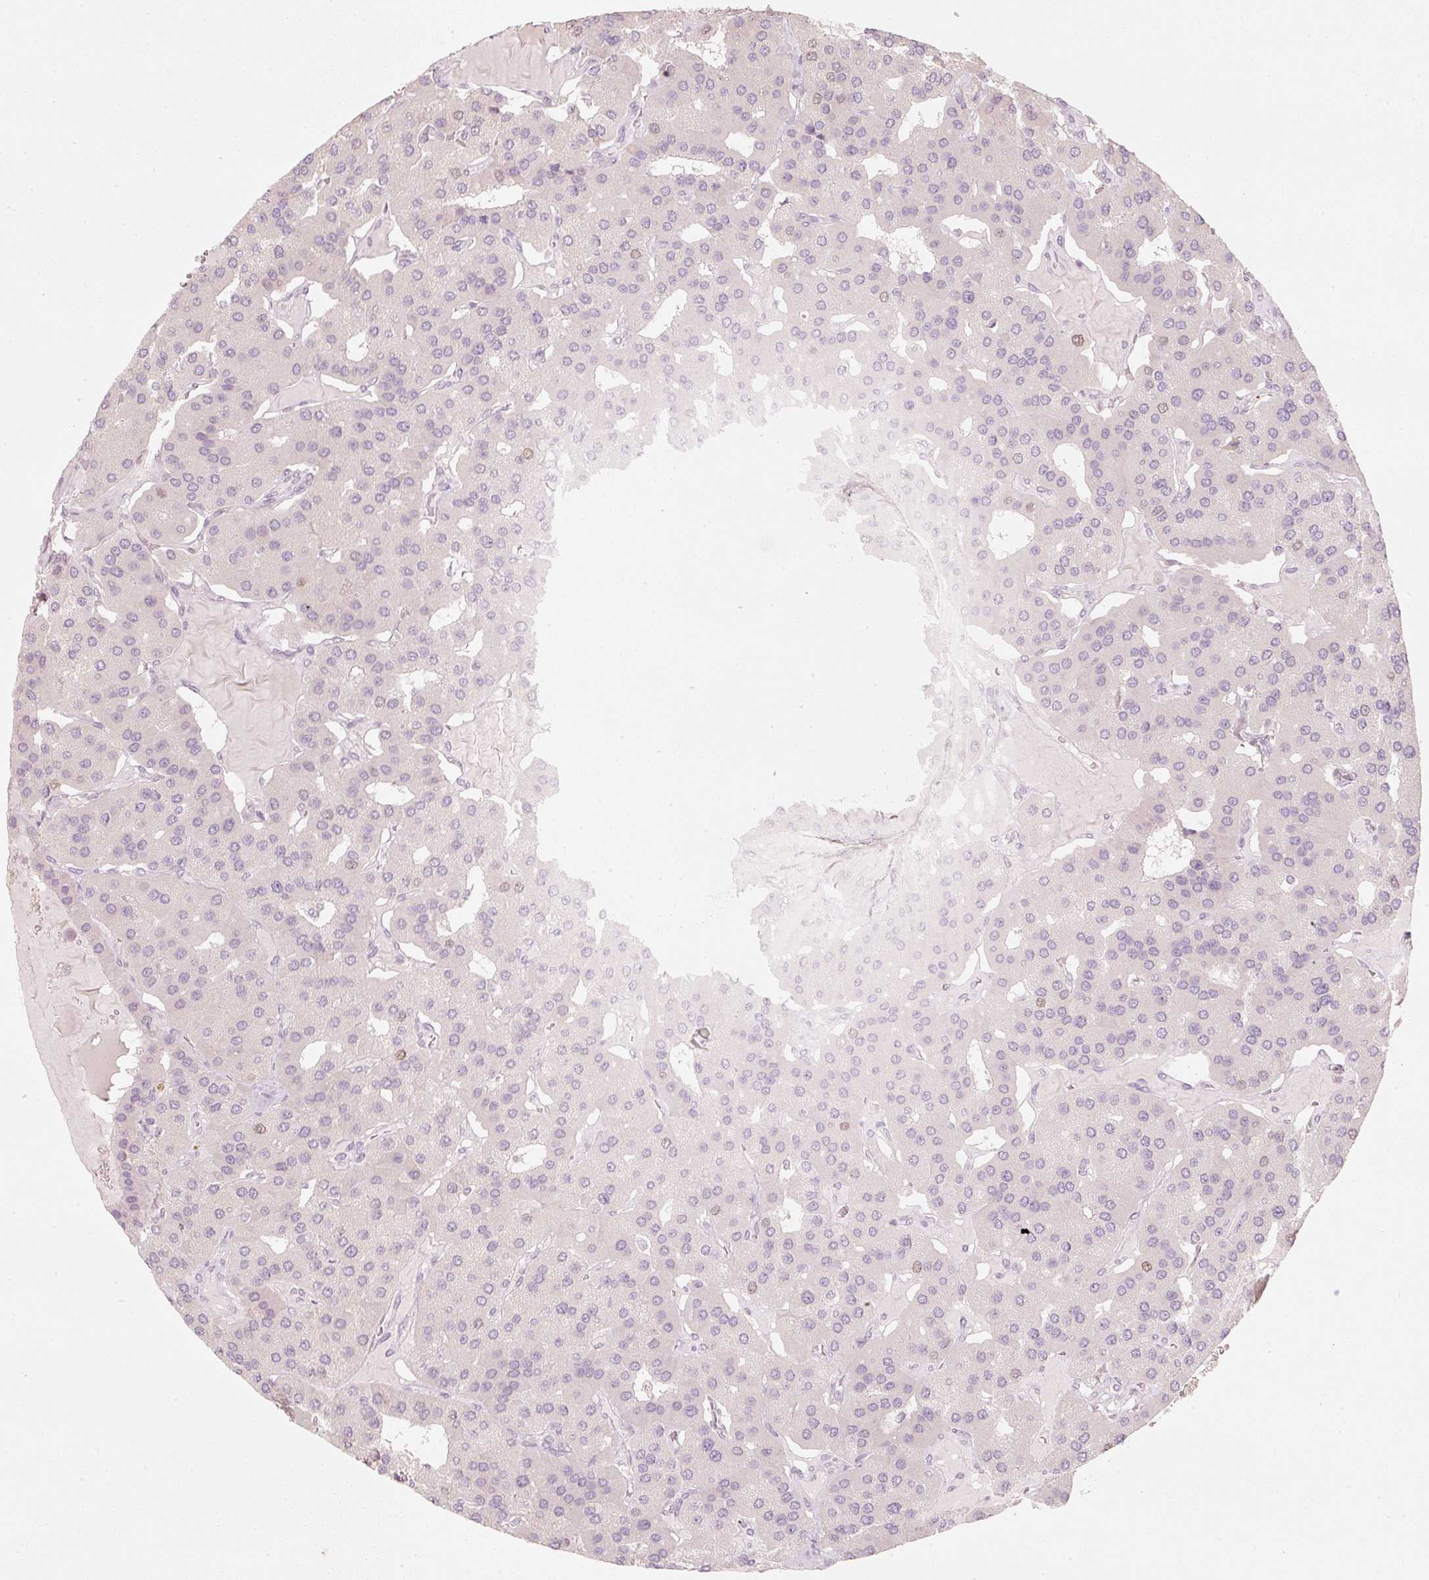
{"staining": {"intensity": "negative", "quantity": "none", "location": "none"}, "tissue": "parathyroid gland", "cell_type": "Glandular cells", "image_type": "normal", "snomed": [{"axis": "morphology", "description": "Normal tissue, NOS"}, {"axis": "morphology", "description": "Adenoma, NOS"}, {"axis": "topography", "description": "Parathyroid gland"}], "caption": "High magnification brightfield microscopy of benign parathyroid gland stained with DAB (3,3'-diaminobenzidine) (brown) and counterstained with hematoxylin (blue): glandular cells show no significant expression.", "gene": "TREX2", "patient": {"sex": "female", "age": 86}}